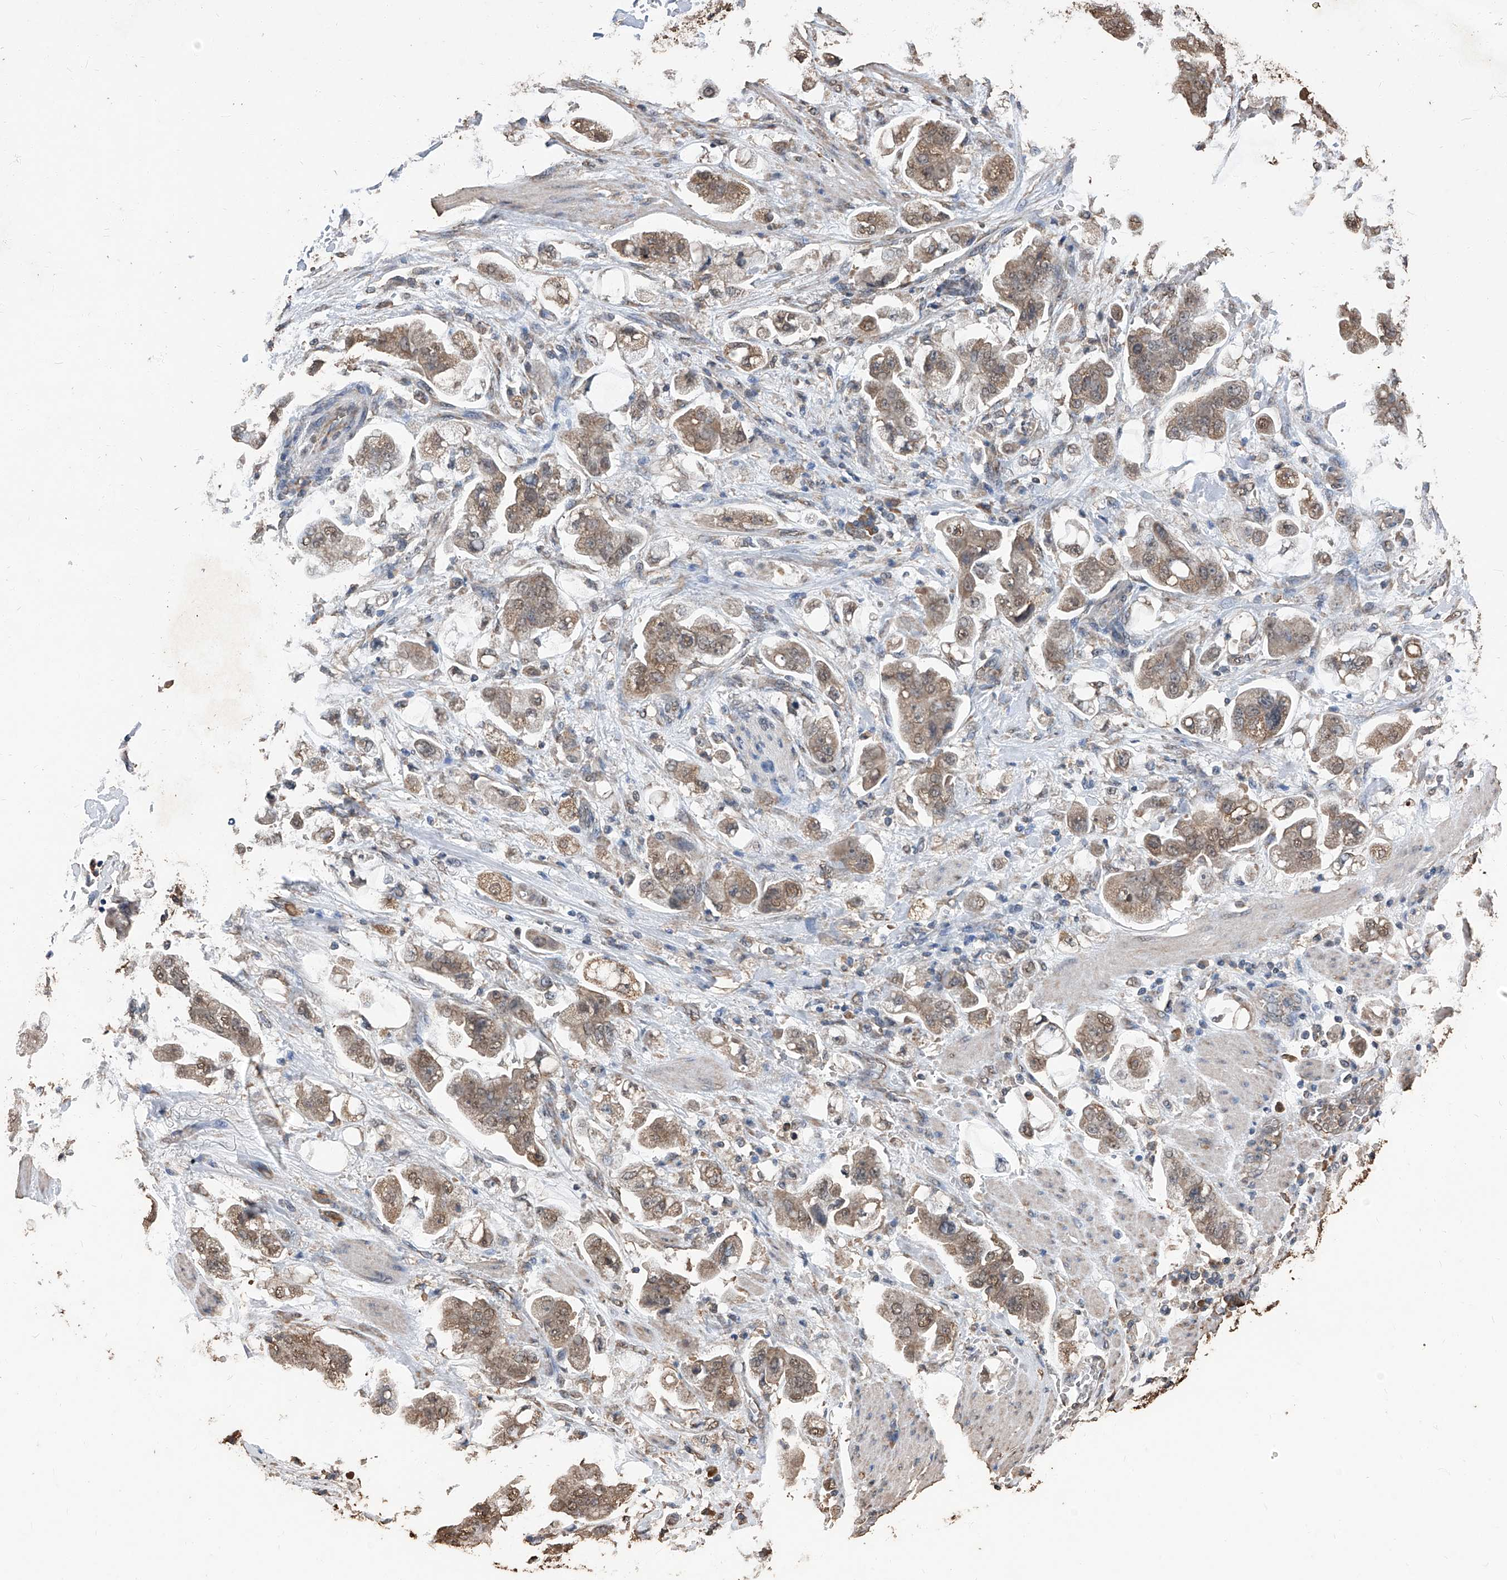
{"staining": {"intensity": "moderate", "quantity": ">75%", "location": "cytoplasmic/membranous"}, "tissue": "stomach cancer", "cell_type": "Tumor cells", "image_type": "cancer", "snomed": [{"axis": "morphology", "description": "Adenocarcinoma, NOS"}, {"axis": "topography", "description": "Stomach"}], "caption": "DAB immunohistochemical staining of stomach adenocarcinoma reveals moderate cytoplasmic/membranous protein expression in about >75% of tumor cells.", "gene": "STARD7", "patient": {"sex": "male", "age": 62}}